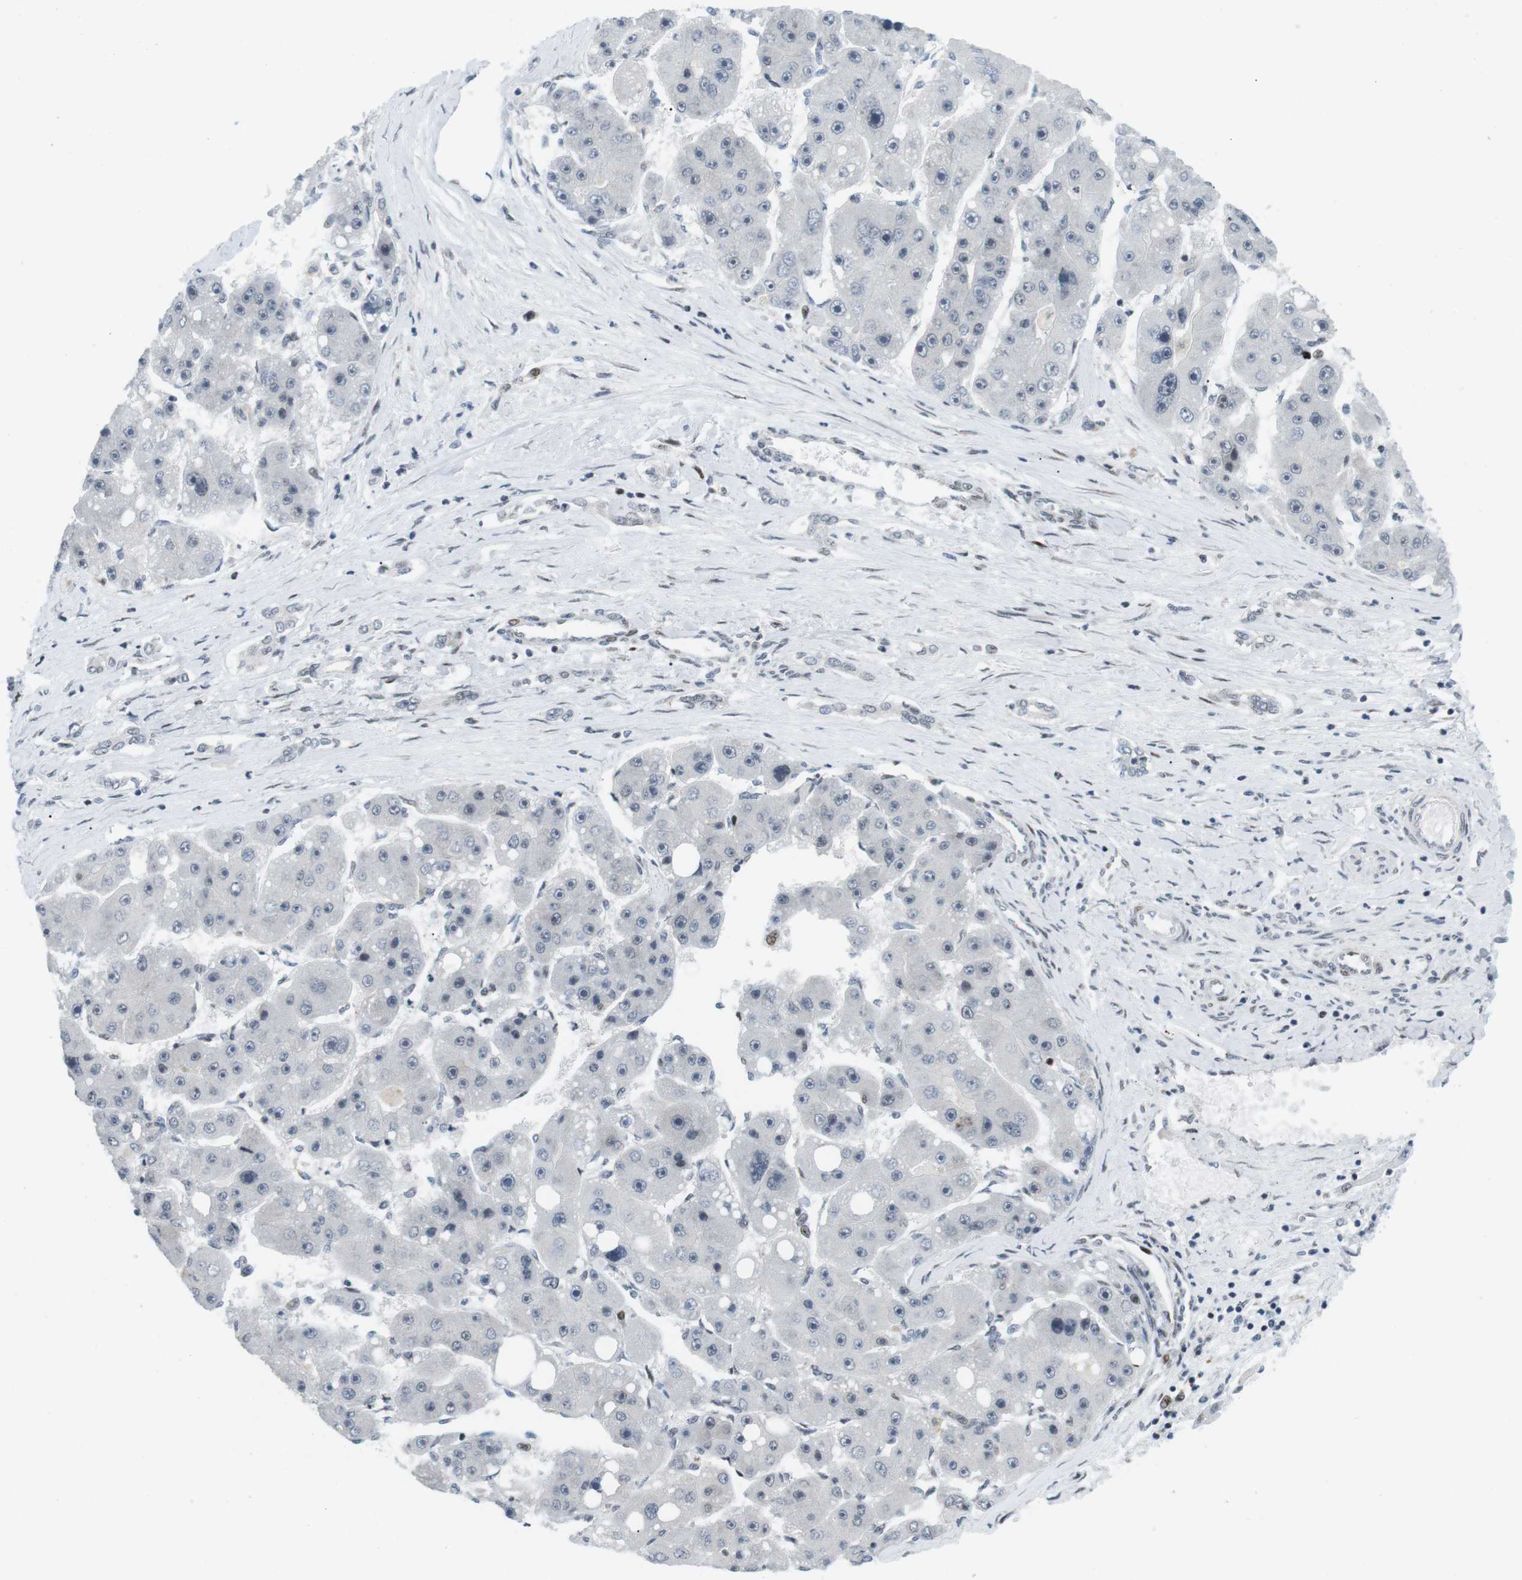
{"staining": {"intensity": "moderate", "quantity": "<25%", "location": "nuclear"}, "tissue": "liver cancer", "cell_type": "Tumor cells", "image_type": "cancer", "snomed": [{"axis": "morphology", "description": "Carcinoma, Hepatocellular, NOS"}, {"axis": "topography", "description": "Liver"}], "caption": "Protein analysis of liver hepatocellular carcinoma tissue demonstrates moderate nuclear expression in approximately <25% of tumor cells. (DAB (3,3'-diaminobenzidine) IHC with brightfield microscopy, high magnification).", "gene": "CDC27", "patient": {"sex": "female", "age": 61}}